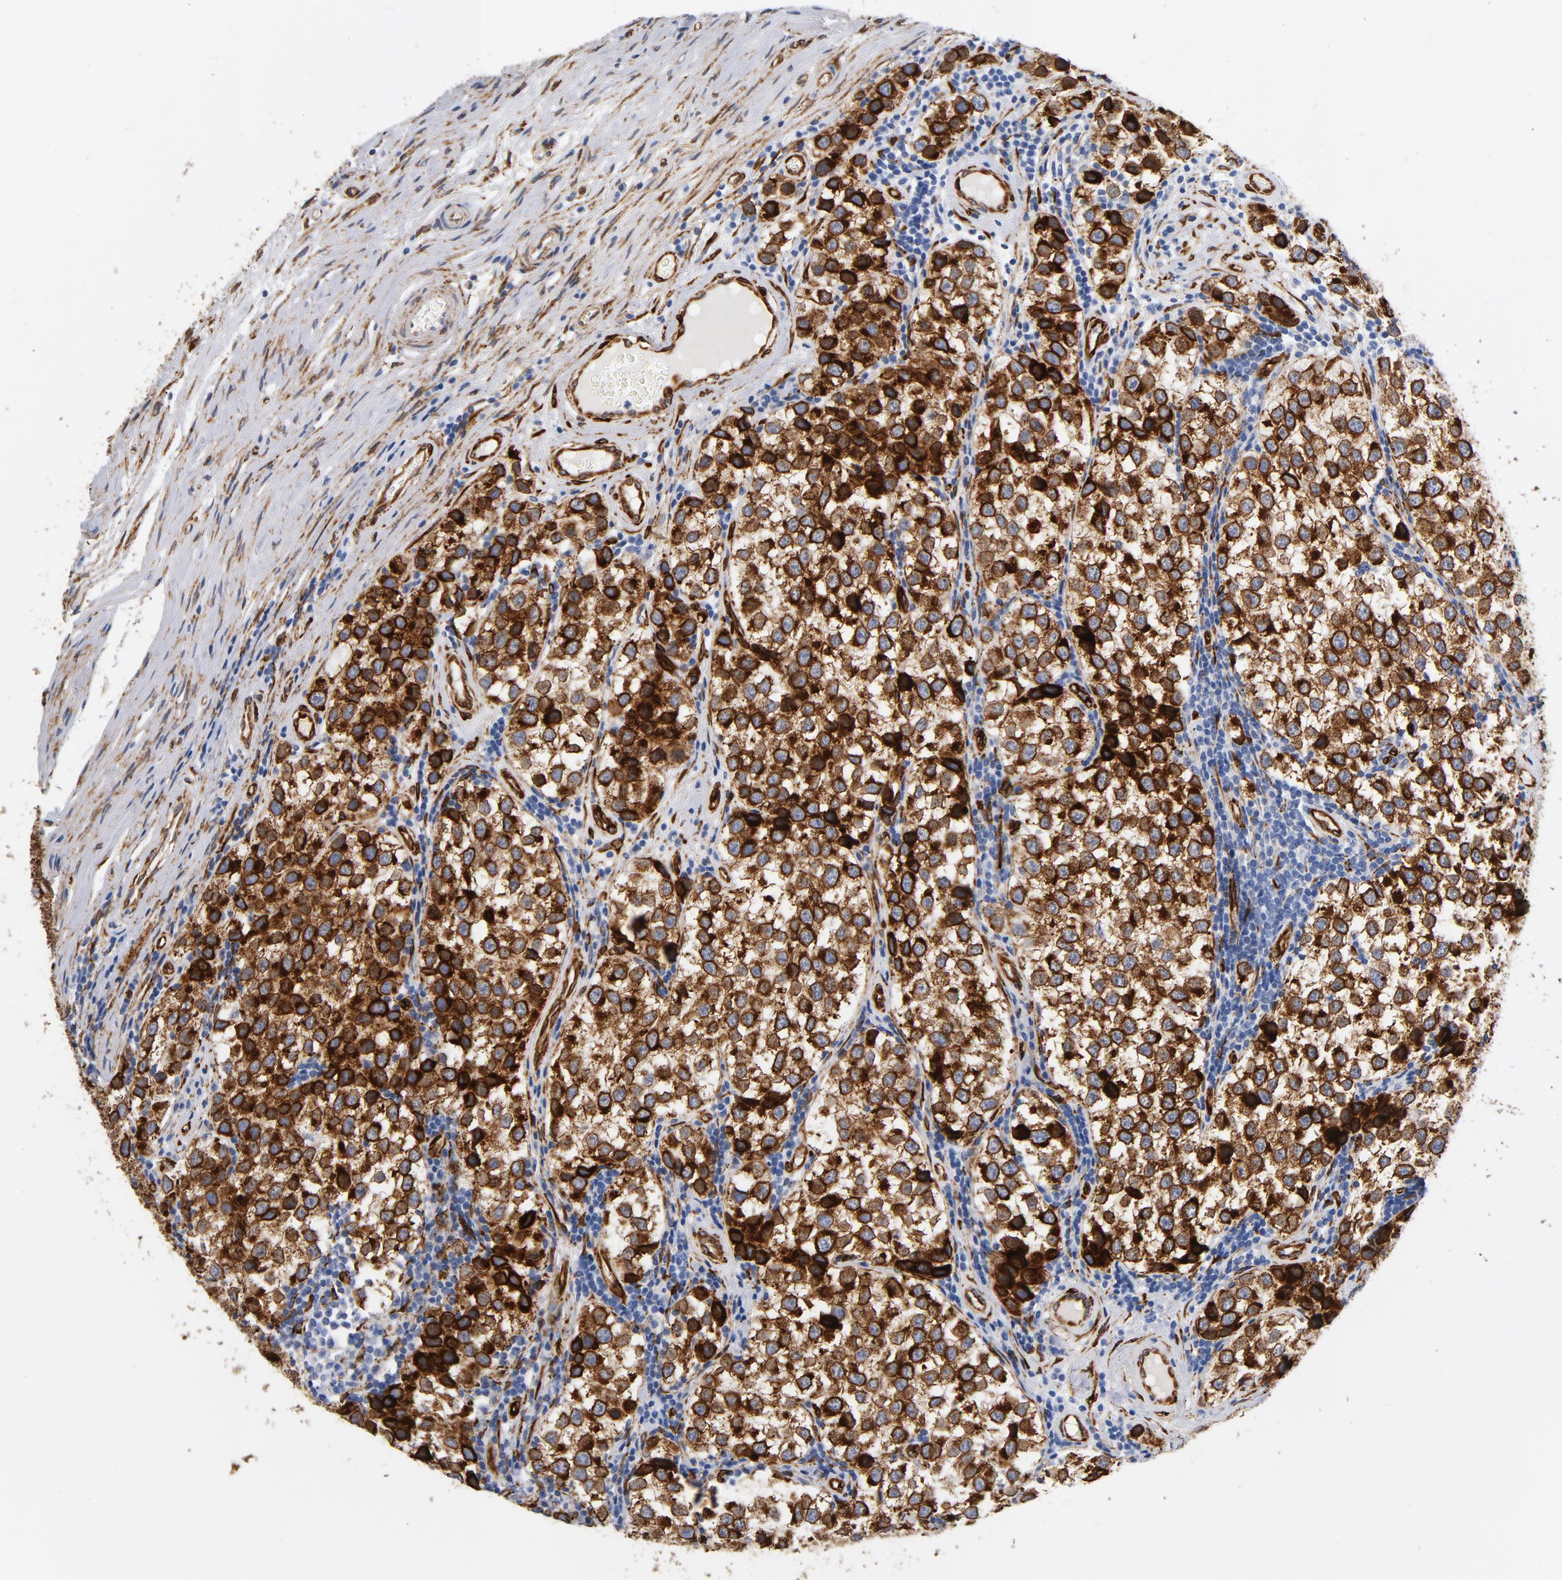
{"staining": {"intensity": "strong", "quantity": ">75%", "location": "cytoplasmic/membranous"}, "tissue": "testis cancer", "cell_type": "Tumor cells", "image_type": "cancer", "snomed": [{"axis": "morphology", "description": "Seminoma, NOS"}, {"axis": "topography", "description": "Testis"}], "caption": "Strong cytoplasmic/membranous staining is identified in approximately >75% of tumor cells in testis cancer (seminoma).", "gene": "SERPINH1", "patient": {"sex": "male", "age": 39}}